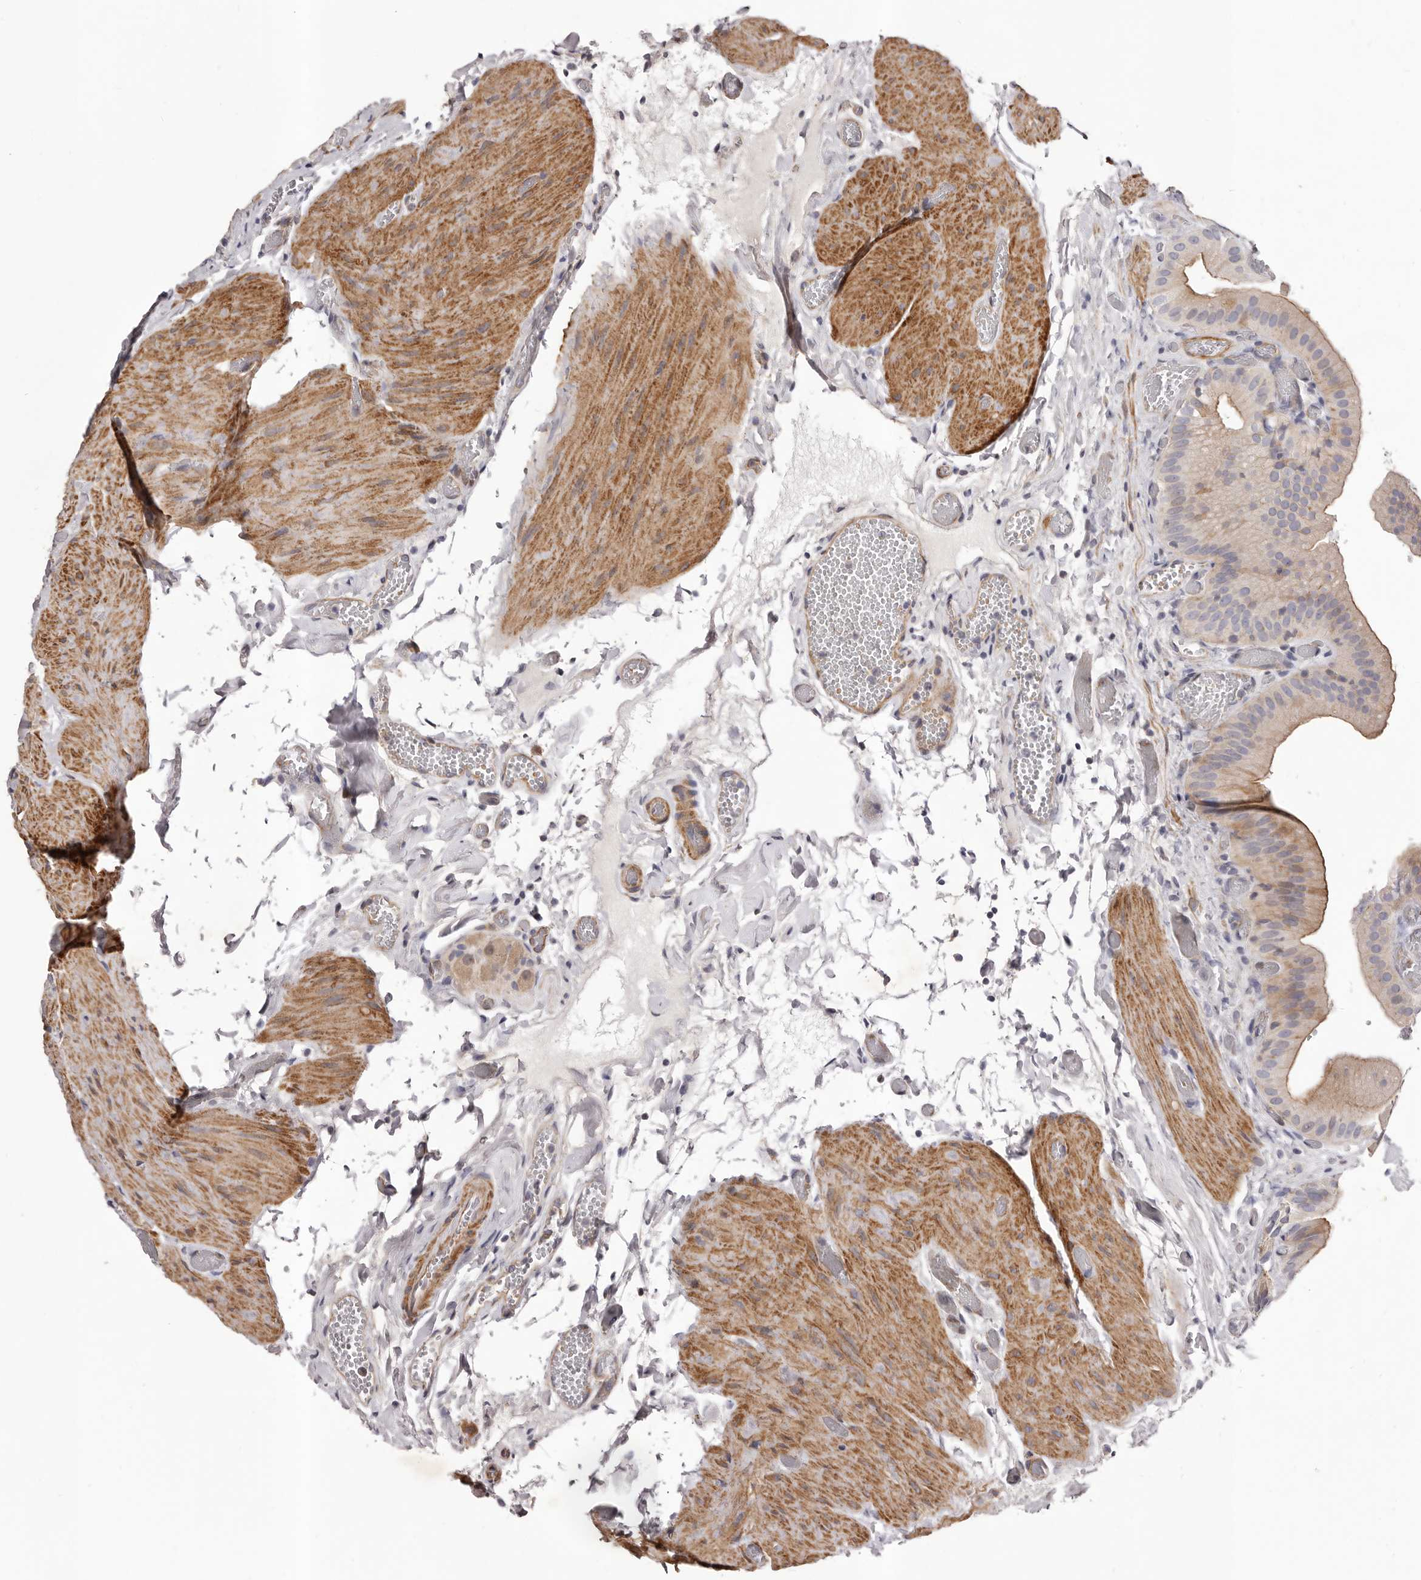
{"staining": {"intensity": "weak", "quantity": "25%-75%", "location": "cytoplasmic/membranous"}, "tissue": "gallbladder", "cell_type": "Glandular cells", "image_type": "normal", "snomed": [{"axis": "morphology", "description": "Normal tissue, NOS"}, {"axis": "topography", "description": "Gallbladder"}], "caption": "Immunohistochemistry staining of benign gallbladder, which displays low levels of weak cytoplasmic/membranous staining in approximately 25%-75% of glandular cells indicating weak cytoplasmic/membranous protein expression. The staining was performed using DAB (3,3'-diaminobenzidine) (brown) for protein detection and nuclei were counterstained in hematoxylin (blue).", "gene": "ALPK1", "patient": {"sex": "female", "age": 64}}